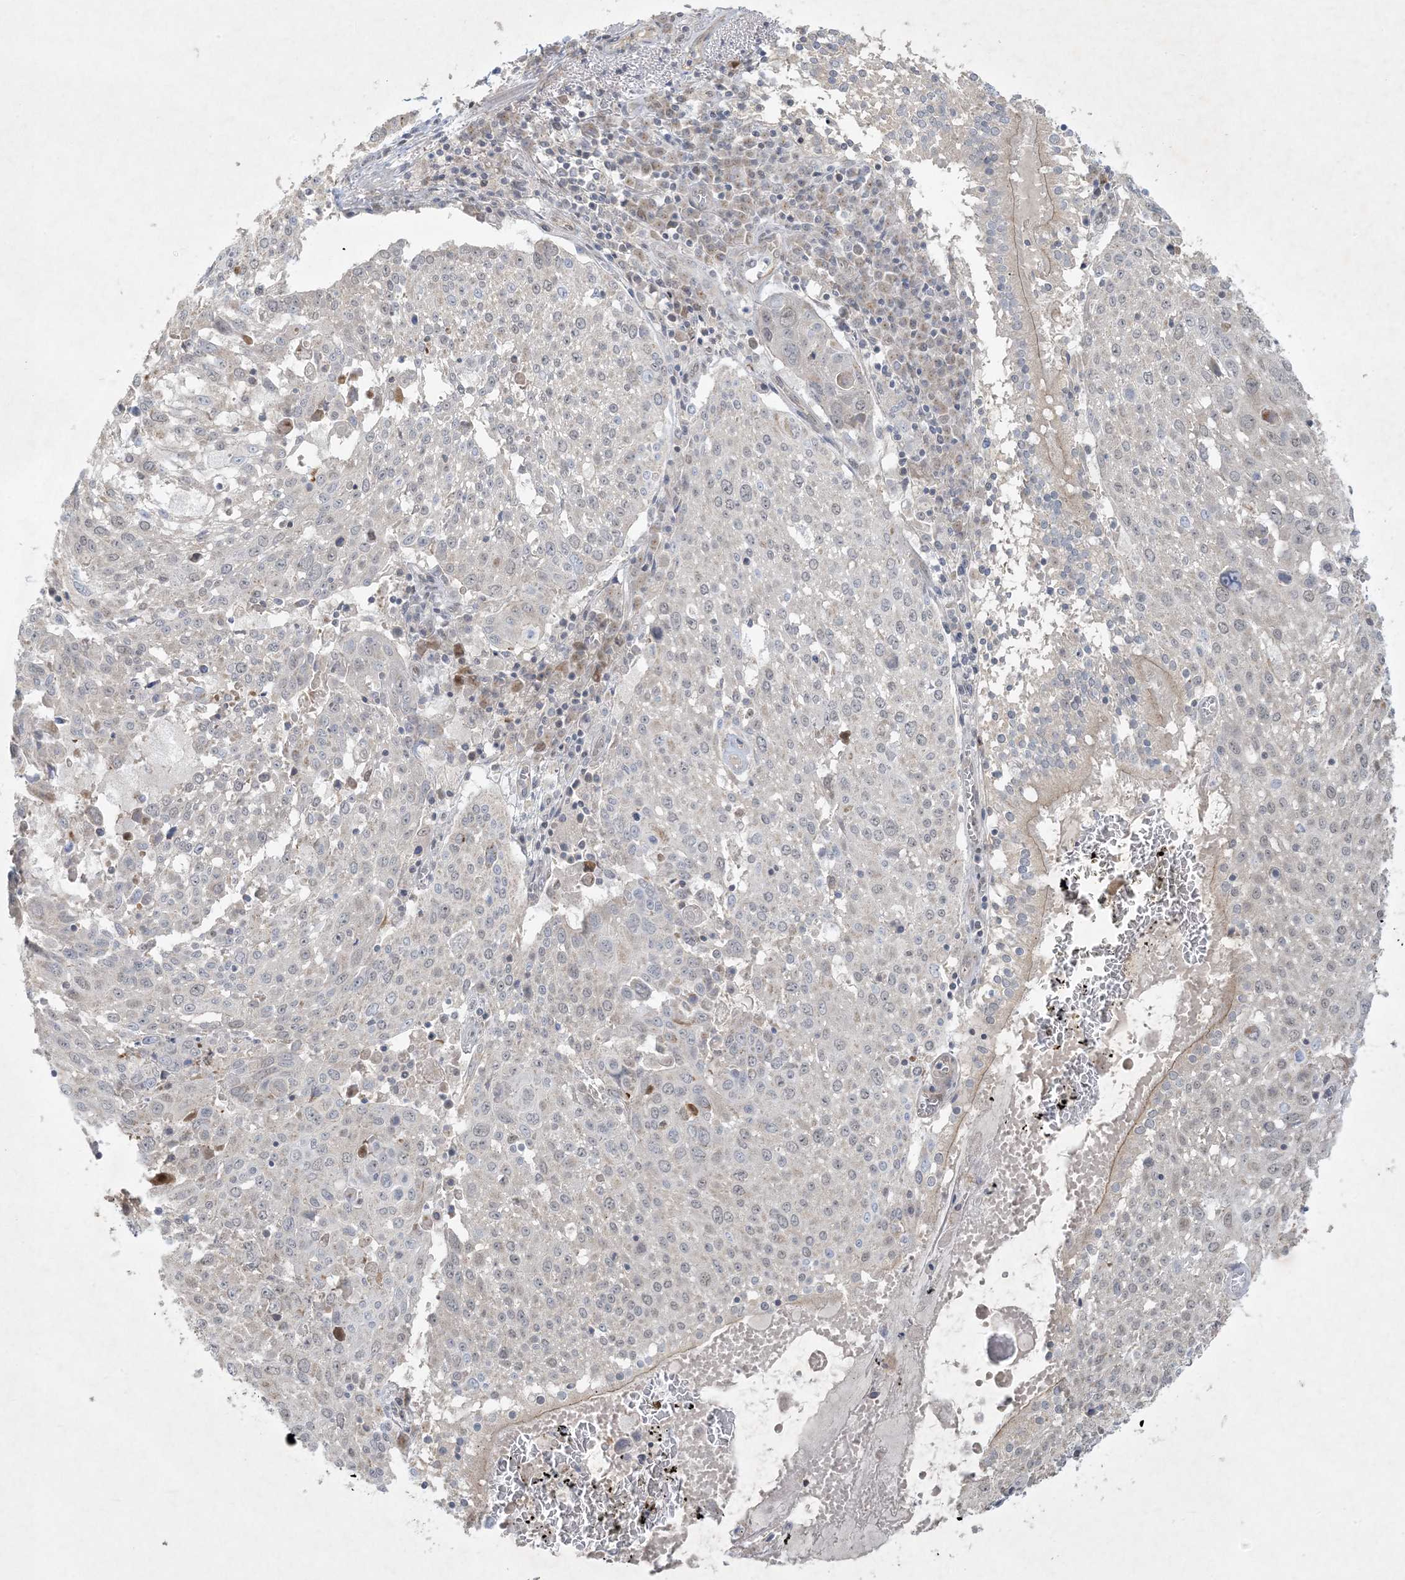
{"staining": {"intensity": "negative", "quantity": "none", "location": "none"}, "tissue": "lung cancer", "cell_type": "Tumor cells", "image_type": "cancer", "snomed": [{"axis": "morphology", "description": "Squamous cell carcinoma, NOS"}, {"axis": "topography", "description": "Lung"}], "caption": "Tumor cells are negative for protein expression in human lung cancer (squamous cell carcinoma). (Stains: DAB IHC with hematoxylin counter stain, Microscopy: brightfield microscopy at high magnification).", "gene": "BCORL1", "patient": {"sex": "male", "age": 65}}